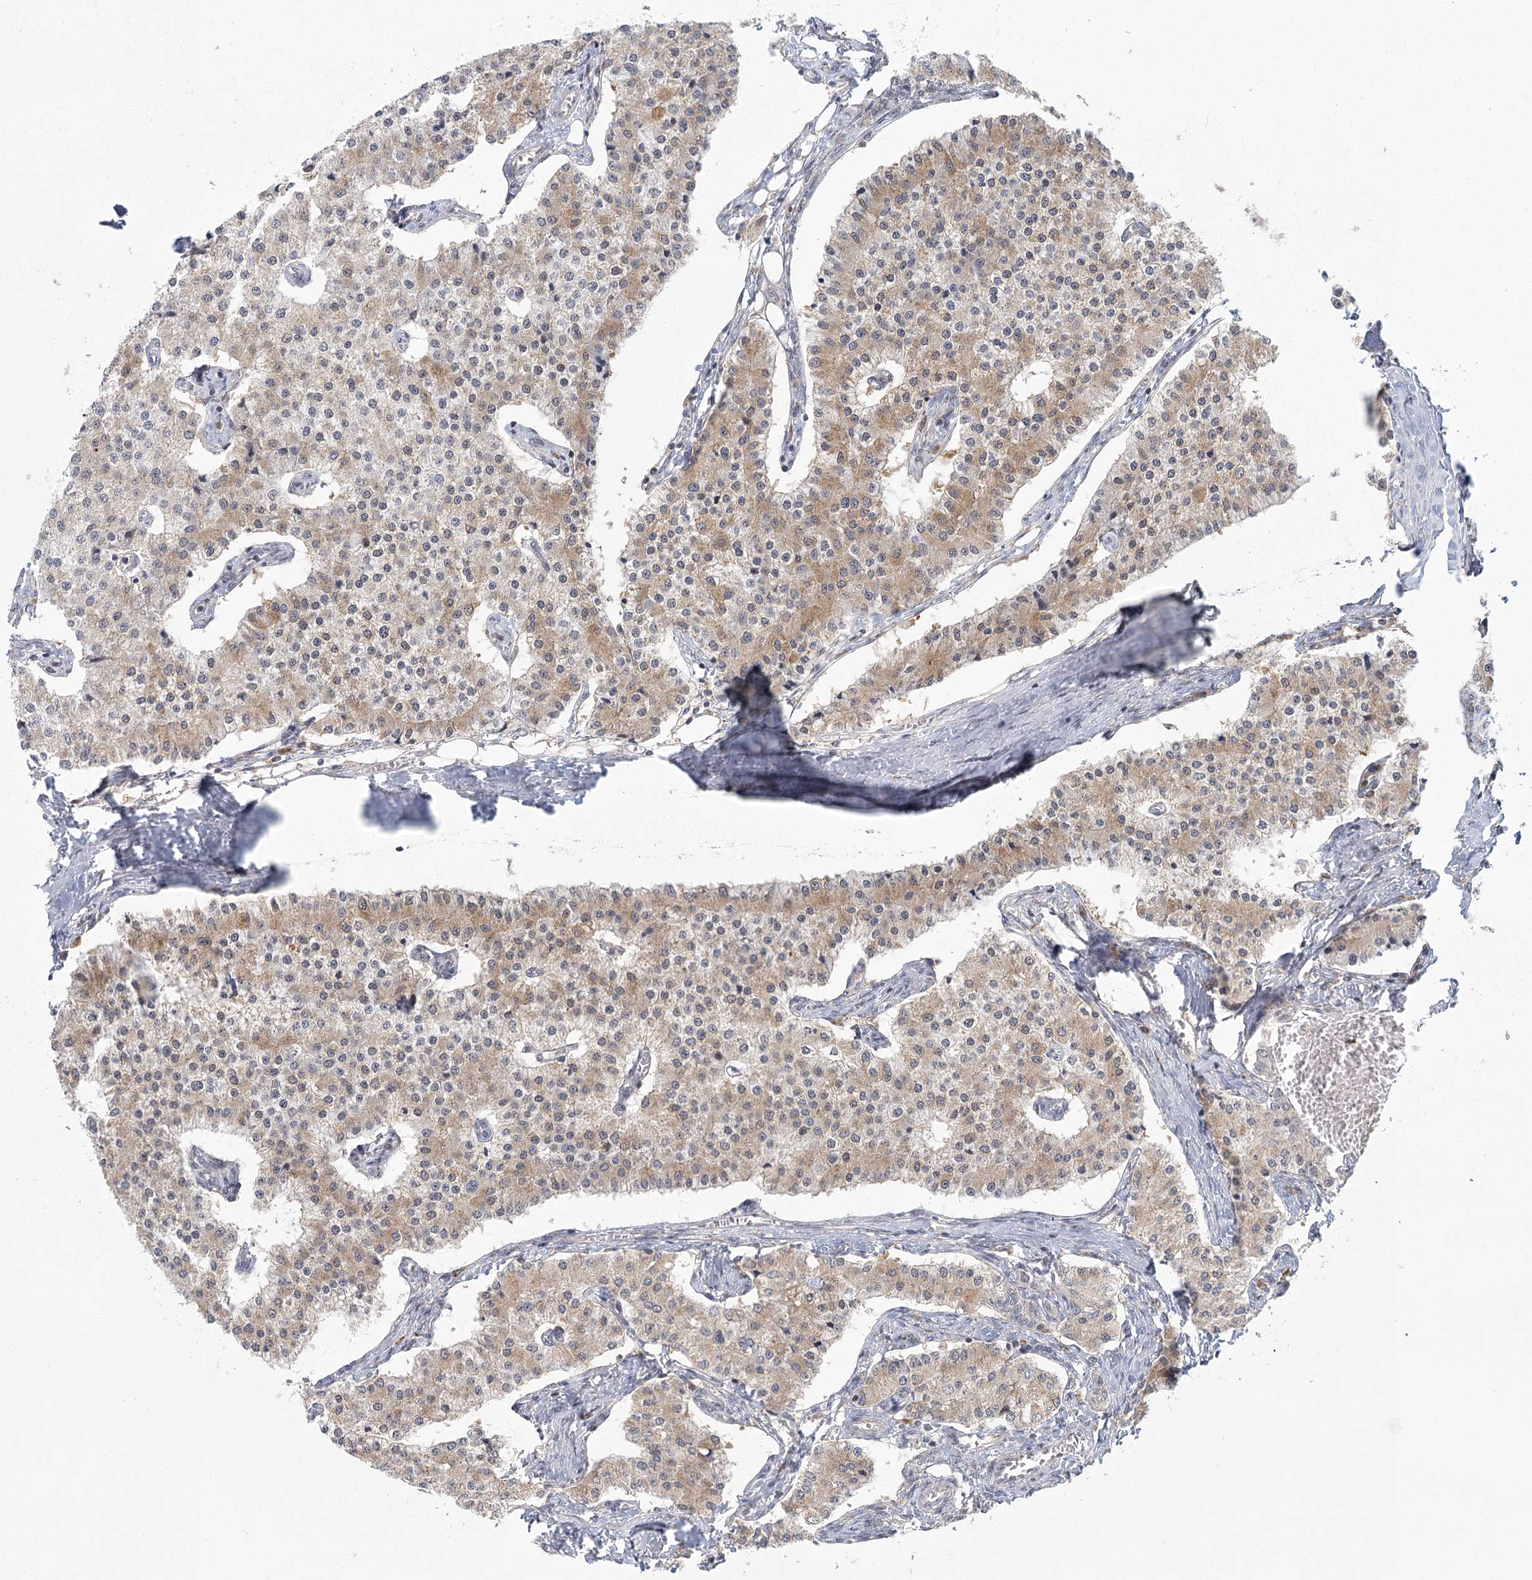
{"staining": {"intensity": "weak", "quantity": ">75%", "location": "cytoplasmic/membranous"}, "tissue": "carcinoid", "cell_type": "Tumor cells", "image_type": "cancer", "snomed": [{"axis": "morphology", "description": "Carcinoid, malignant, NOS"}, {"axis": "topography", "description": "Colon"}], "caption": "A photomicrograph of carcinoid stained for a protein displays weak cytoplasmic/membranous brown staining in tumor cells.", "gene": "LACTB", "patient": {"sex": "female", "age": 52}}